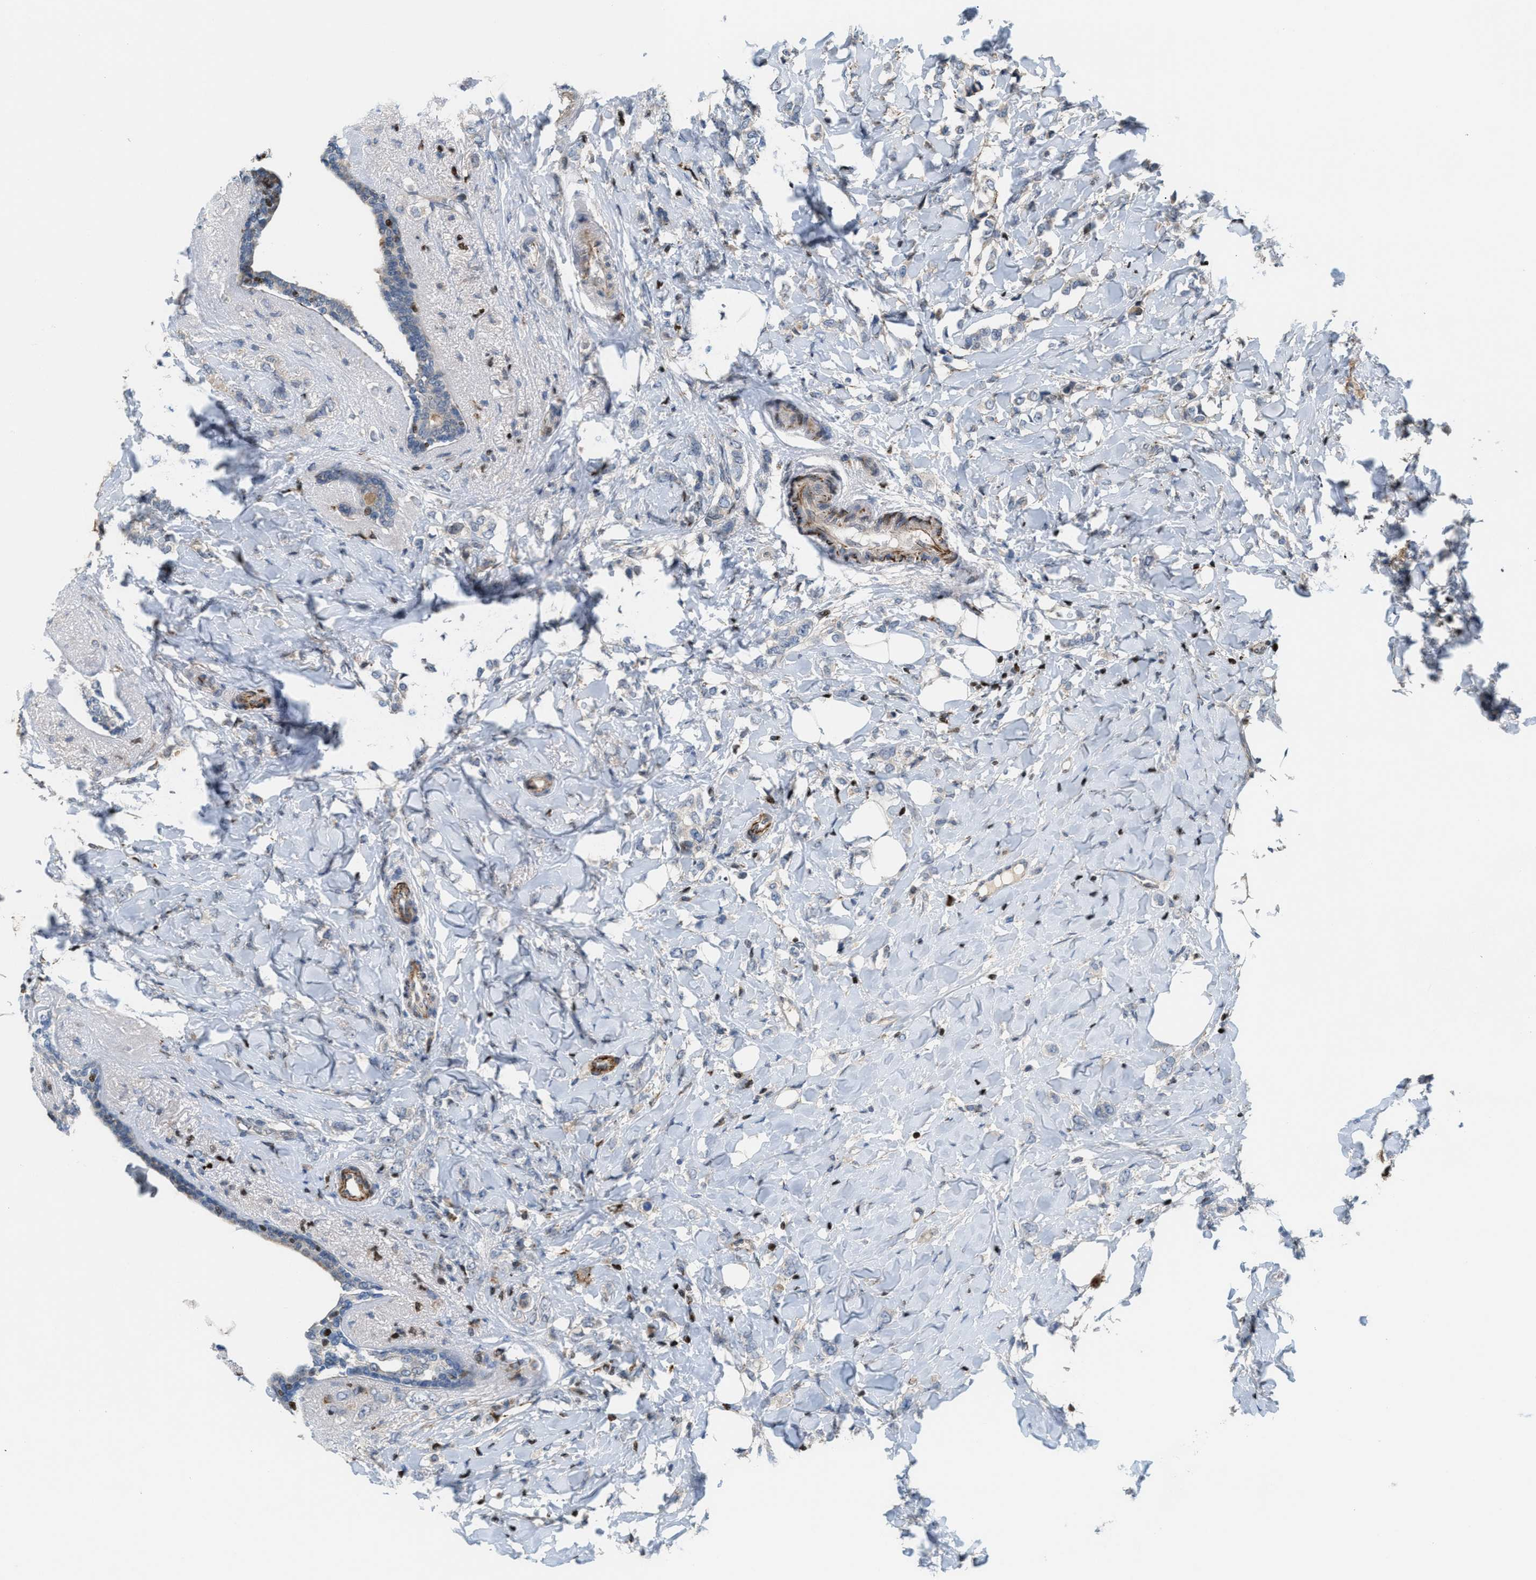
{"staining": {"intensity": "negative", "quantity": "none", "location": "none"}, "tissue": "breast cancer", "cell_type": "Tumor cells", "image_type": "cancer", "snomed": [{"axis": "morphology", "description": "Normal tissue, NOS"}, {"axis": "morphology", "description": "Lobular carcinoma"}, {"axis": "topography", "description": "Breast"}], "caption": "Immunohistochemistry of human breast lobular carcinoma exhibits no staining in tumor cells.", "gene": "ZNF276", "patient": {"sex": "female", "age": 47}}